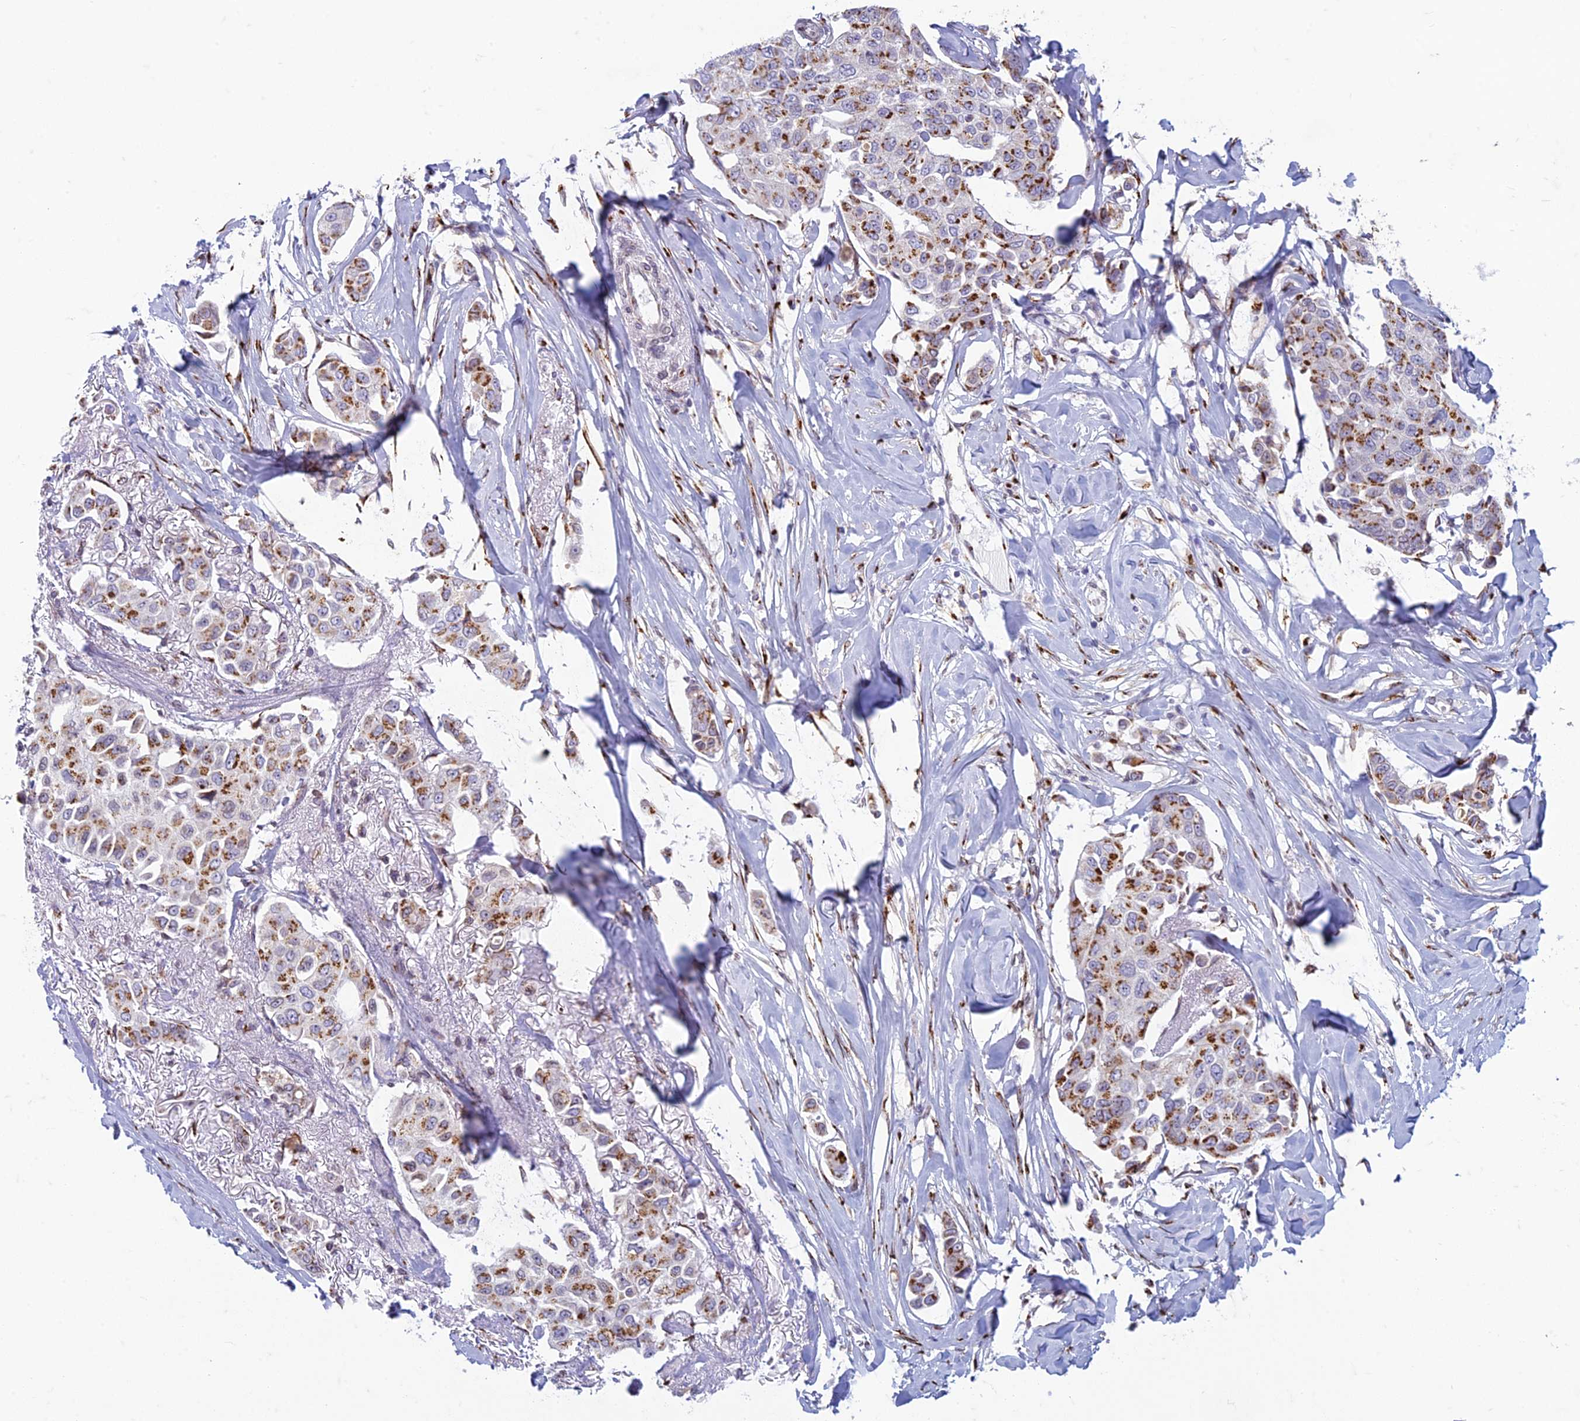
{"staining": {"intensity": "strong", "quantity": ">75%", "location": "cytoplasmic/membranous"}, "tissue": "breast cancer", "cell_type": "Tumor cells", "image_type": "cancer", "snomed": [{"axis": "morphology", "description": "Duct carcinoma"}, {"axis": "topography", "description": "Breast"}], "caption": "Breast cancer (infiltrating ductal carcinoma) was stained to show a protein in brown. There is high levels of strong cytoplasmic/membranous positivity in about >75% of tumor cells.", "gene": "FAM3C", "patient": {"sex": "female", "age": 80}}